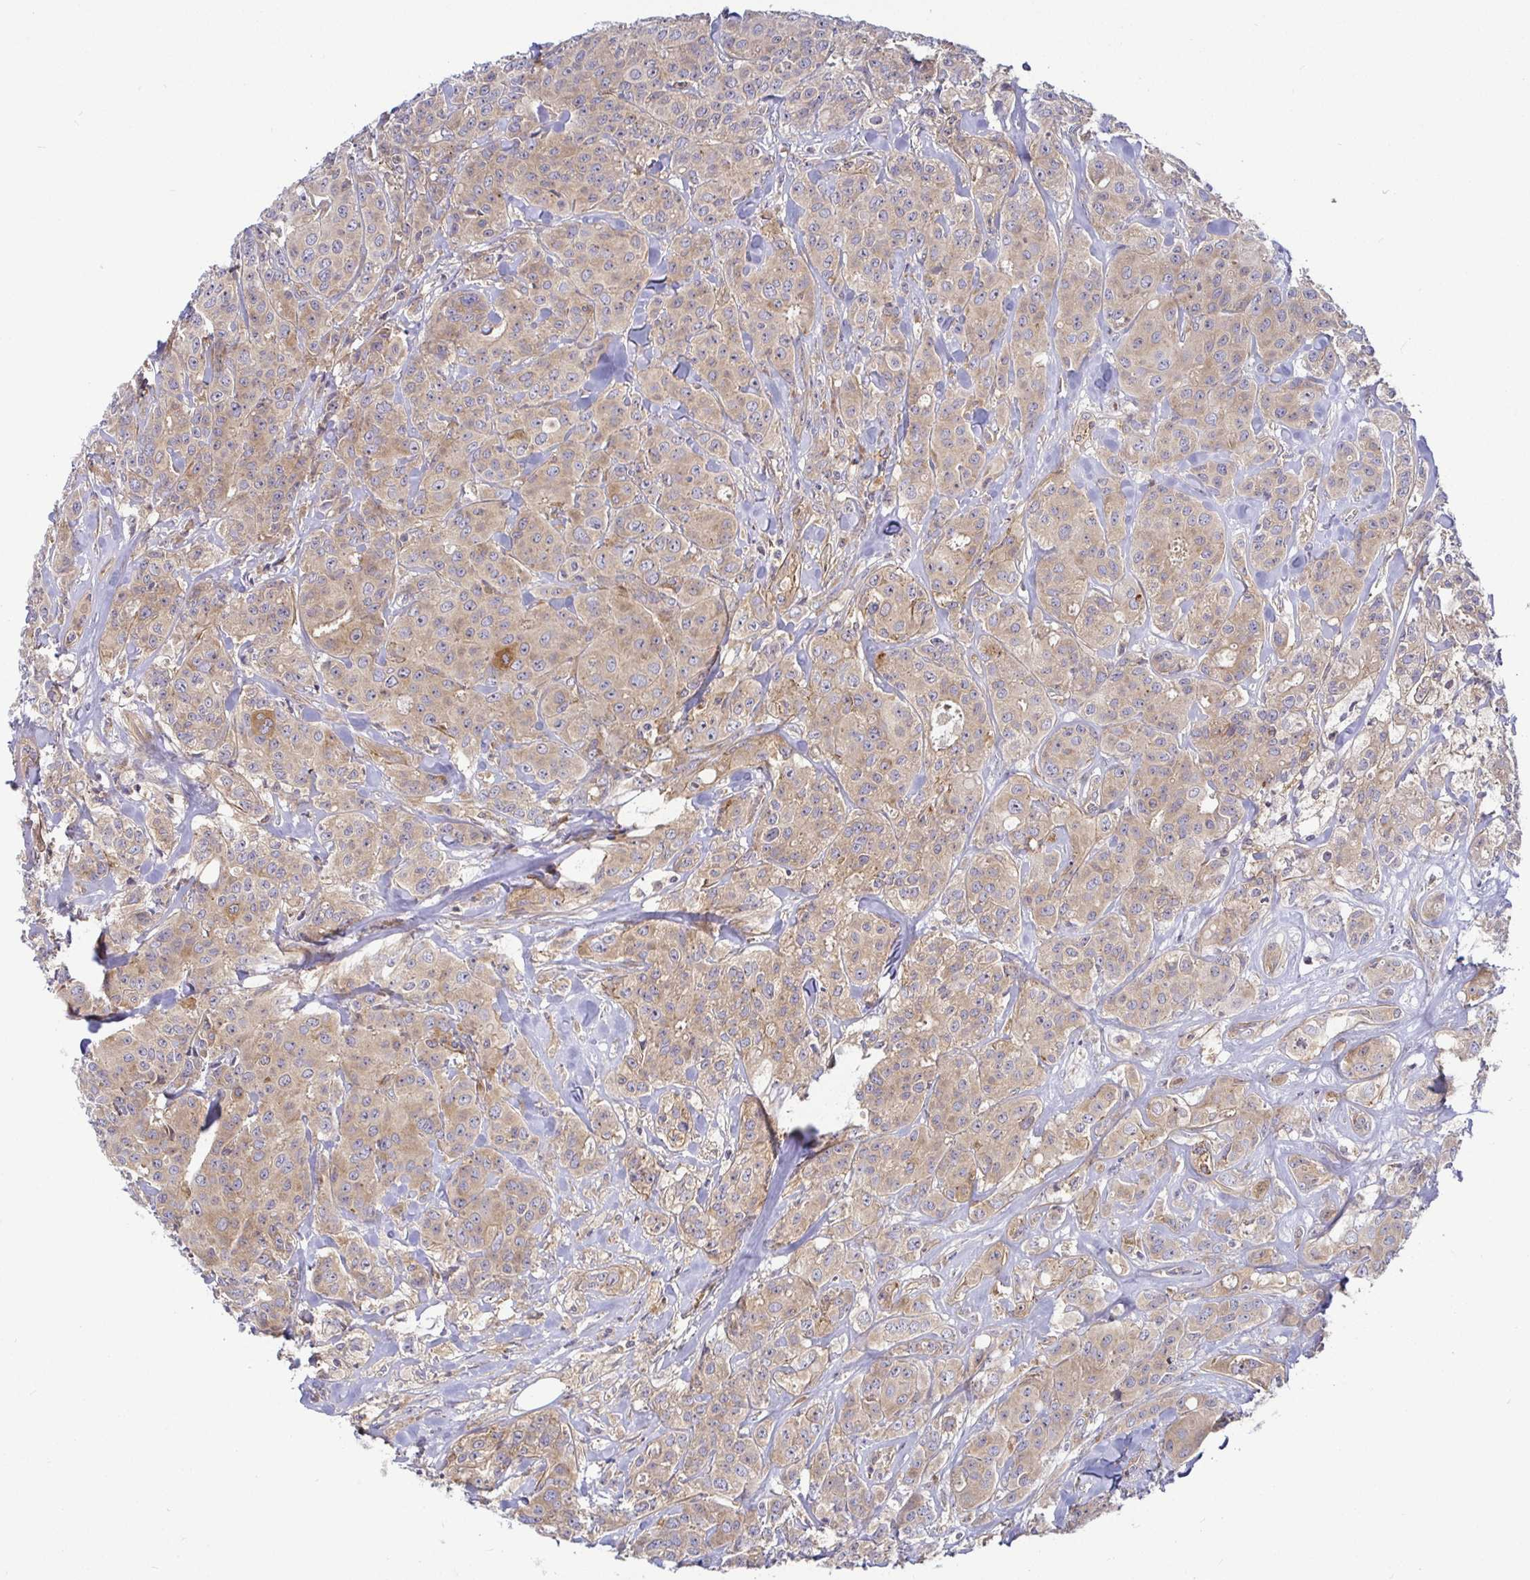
{"staining": {"intensity": "moderate", "quantity": ">75%", "location": "cytoplasmic/membranous"}, "tissue": "breast cancer", "cell_type": "Tumor cells", "image_type": "cancer", "snomed": [{"axis": "morphology", "description": "Normal tissue, NOS"}, {"axis": "morphology", "description": "Duct carcinoma"}, {"axis": "topography", "description": "Breast"}], "caption": "The immunohistochemical stain shows moderate cytoplasmic/membranous staining in tumor cells of breast cancer tissue.", "gene": "SNX8", "patient": {"sex": "female", "age": 43}}